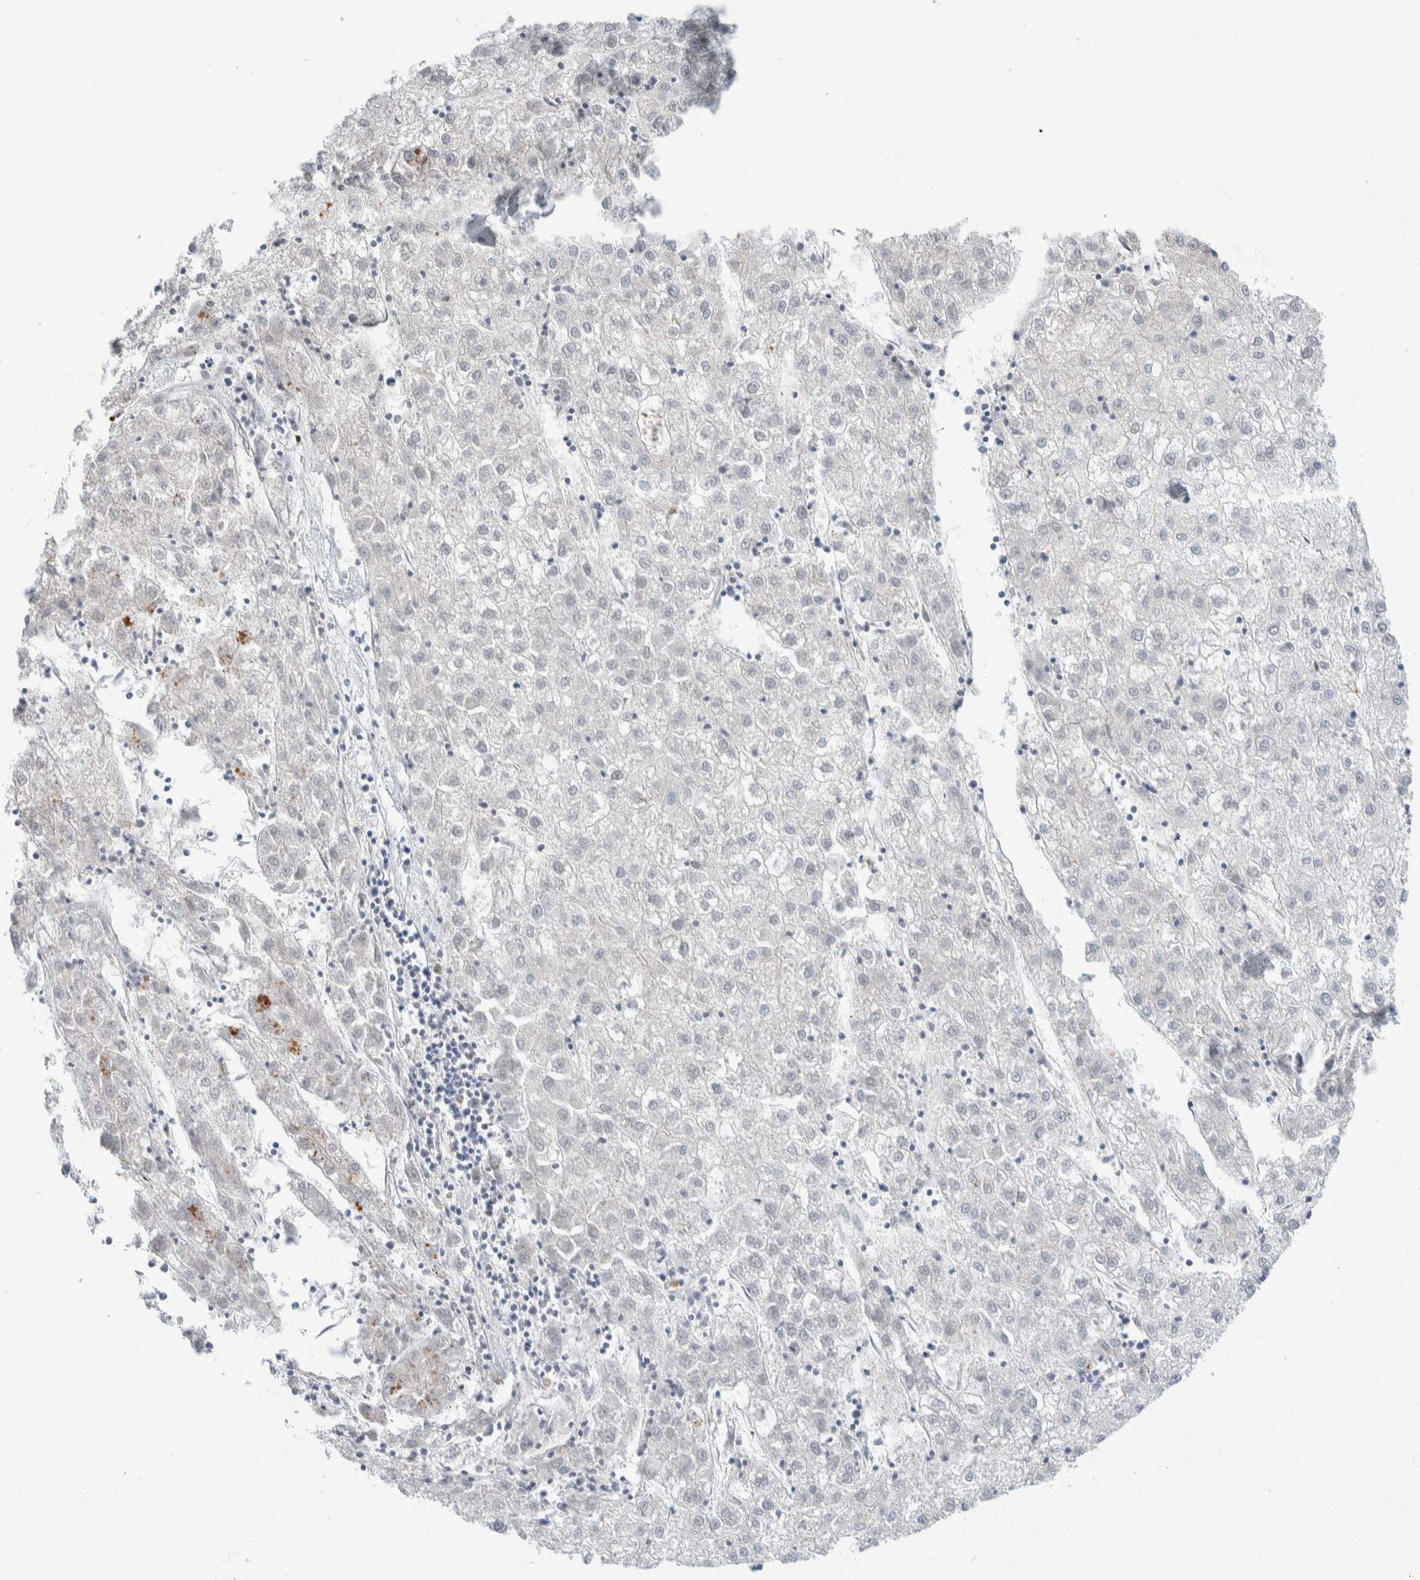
{"staining": {"intensity": "negative", "quantity": "none", "location": "none"}, "tissue": "liver cancer", "cell_type": "Tumor cells", "image_type": "cancer", "snomed": [{"axis": "morphology", "description": "Carcinoma, Hepatocellular, NOS"}, {"axis": "topography", "description": "Liver"}], "caption": "Immunohistochemistry of human liver hepatocellular carcinoma demonstrates no staining in tumor cells. (Stains: DAB immunohistochemistry with hematoxylin counter stain, Microscopy: brightfield microscopy at high magnification).", "gene": "PRMT1", "patient": {"sex": "male", "age": 72}}